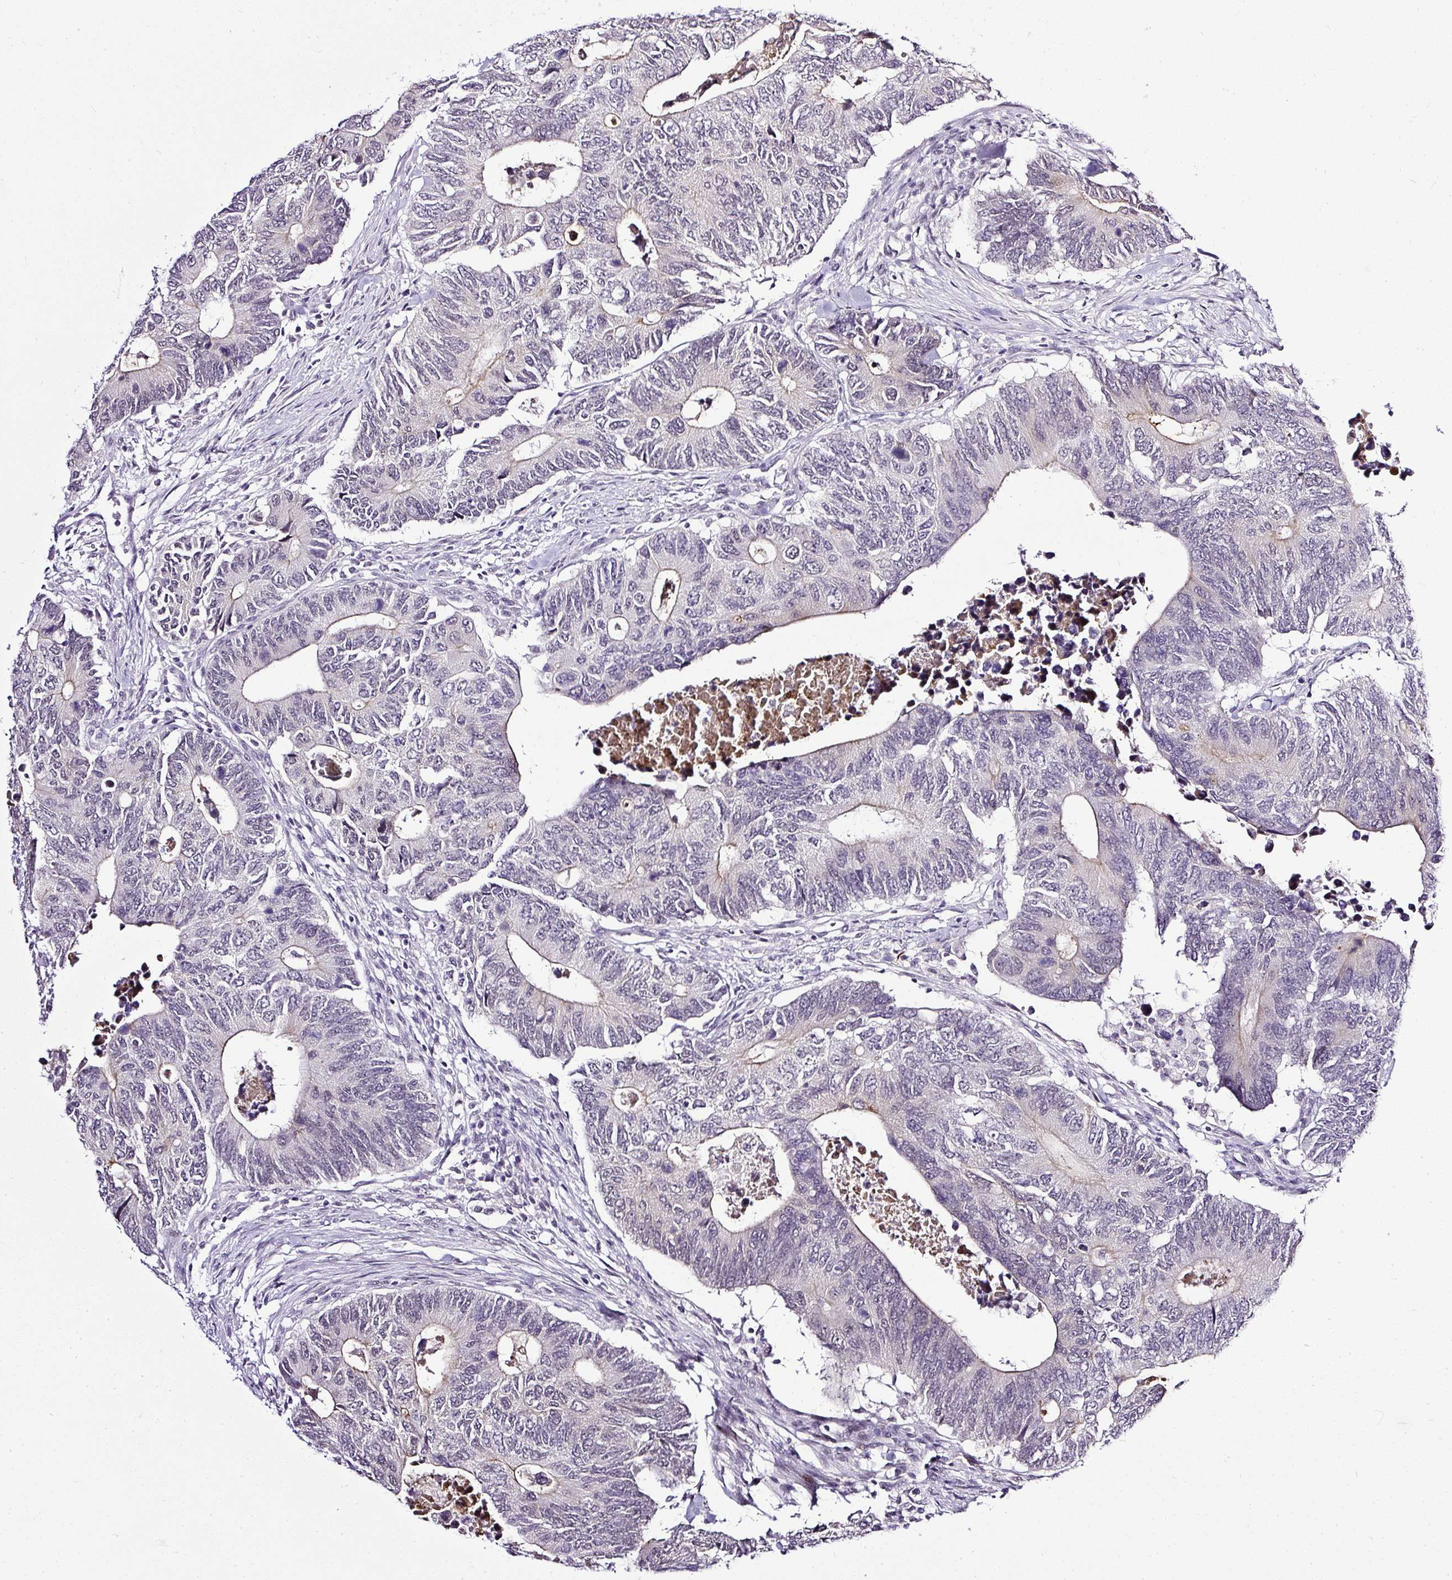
{"staining": {"intensity": "weak", "quantity": "<25%", "location": "cytoplasmic/membranous"}, "tissue": "colorectal cancer", "cell_type": "Tumor cells", "image_type": "cancer", "snomed": [{"axis": "morphology", "description": "Adenocarcinoma, NOS"}, {"axis": "topography", "description": "Colon"}], "caption": "Image shows no protein staining in tumor cells of colorectal cancer tissue. (Immunohistochemistry (ihc), brightfield microscopy, high magnification).", "gene": "WNT10B", "patient": {"sex": "male", "age": 87}}